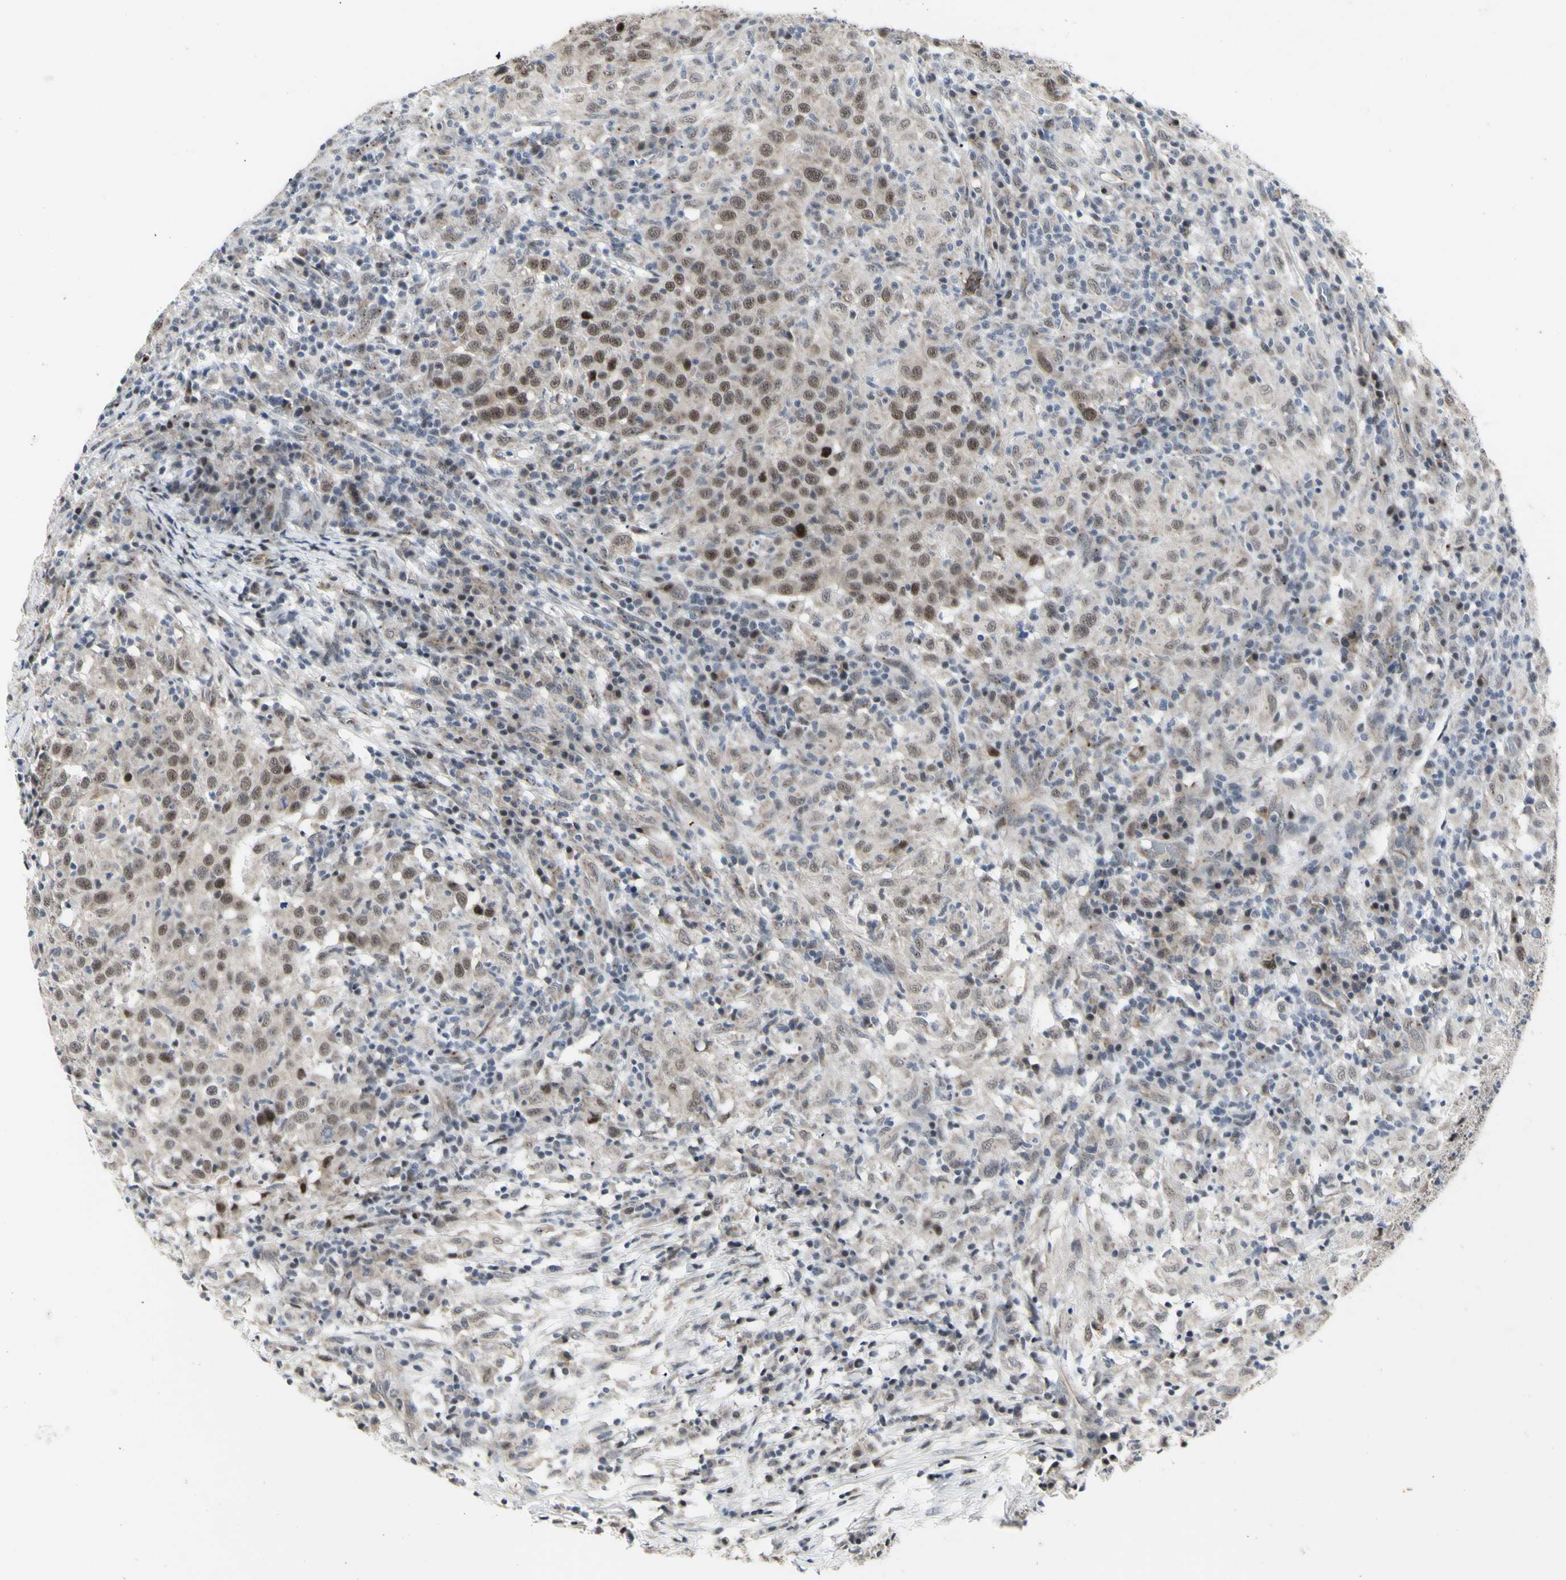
{"staining": {"intensity": "weak", "quantity": ">75%", "location": "nuclear"}, "tissue": "head and neck cancer", "cell_type": "Tumor cells", "image_type": "cancer", "snomed": [{"axis": "morphology", "description": "Adenocarcinoma, NOS"}, {"axis": "topography", "description": "Salivary gland"}, {"axis": "topography", "description": "Head-Neck"}], "caption": "There is low levels of weak nuclear positivity in tumor cells of adenocarcinoma (head and neck), as demonstrated by immunohistochemical staining (brown color).", "gene": "DHRS7B", "patient": {"sex": "female", "age": 65}}